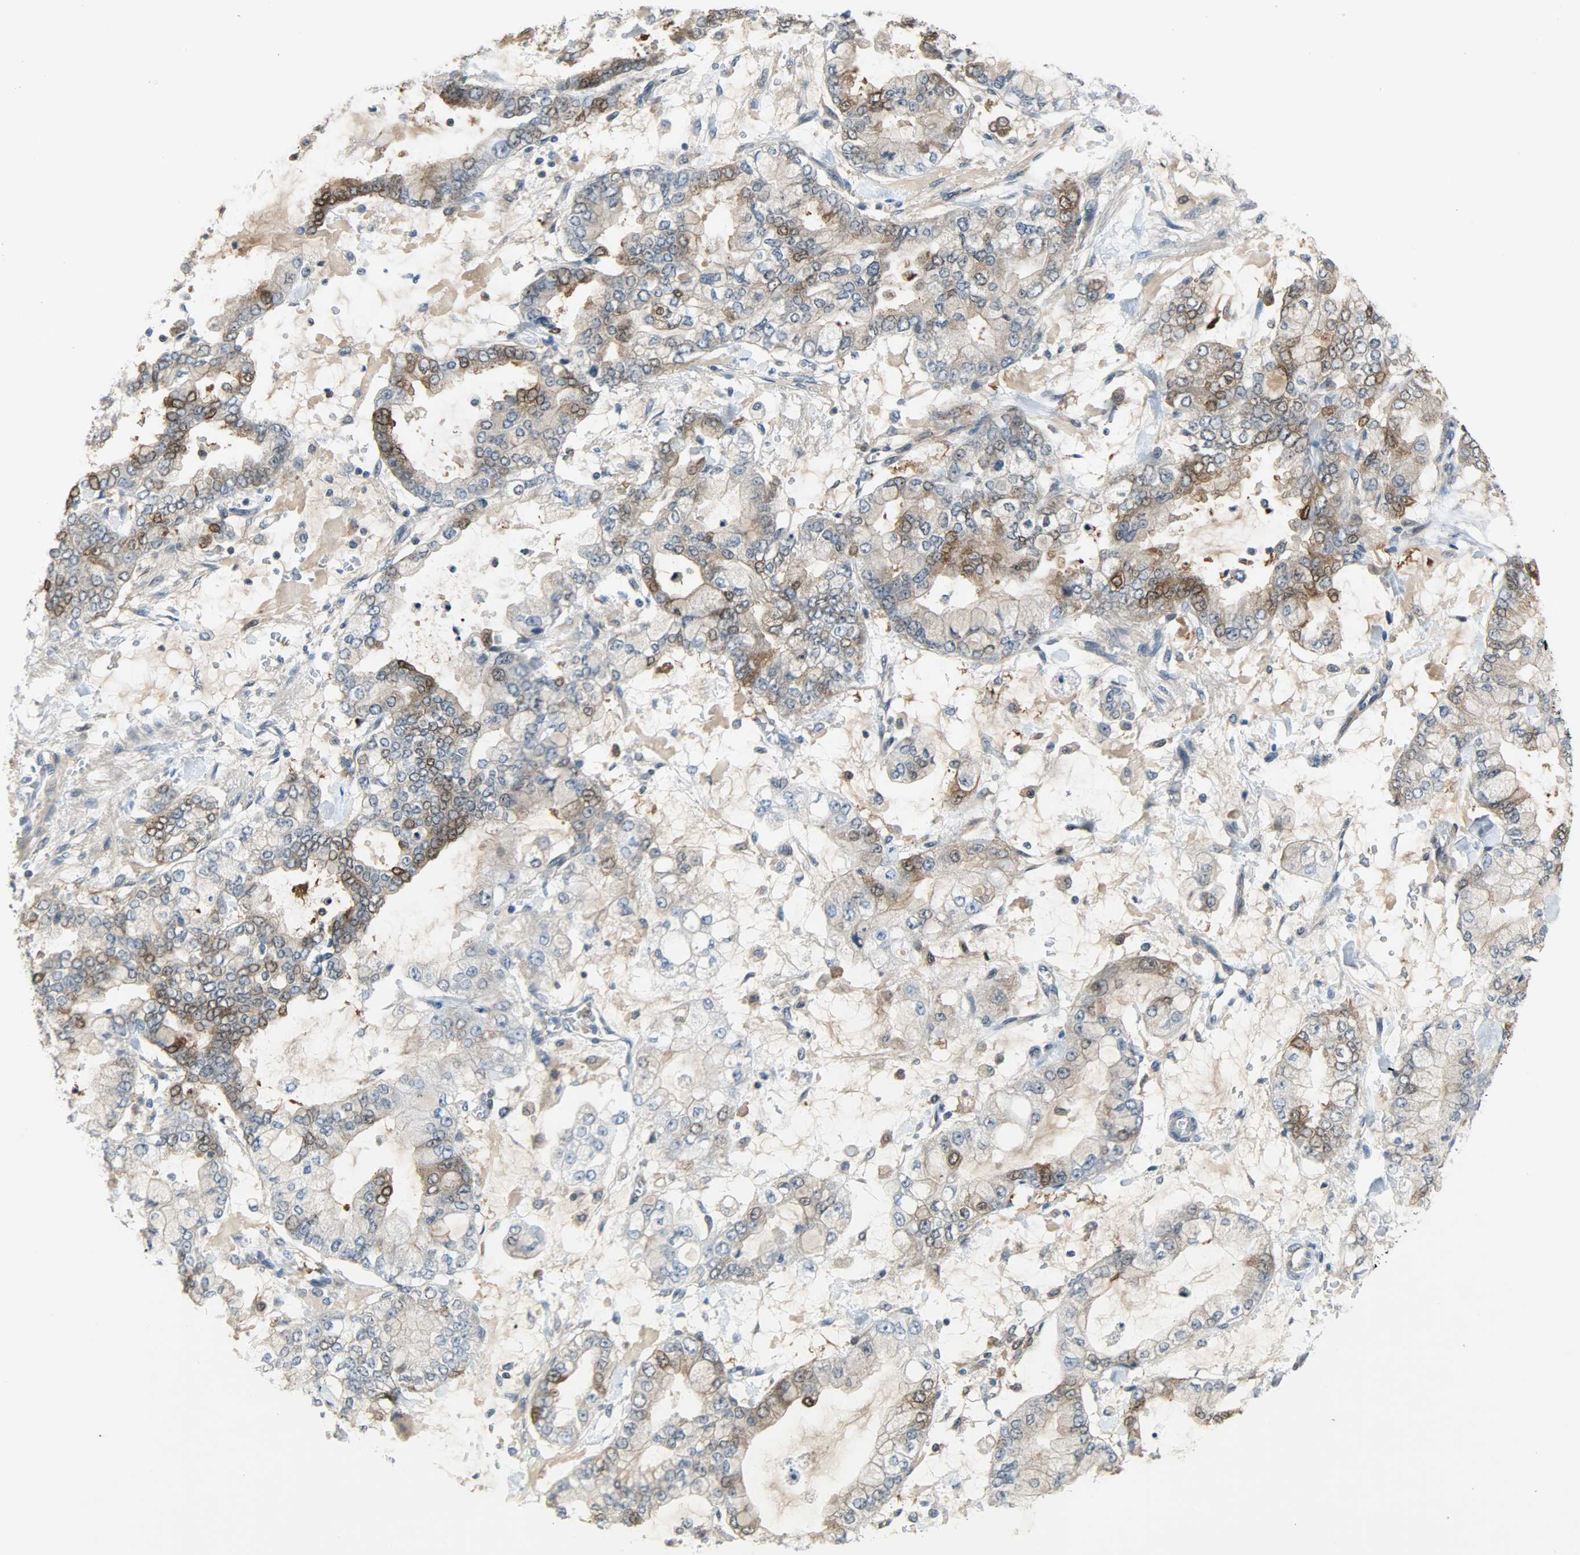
{"staining": {"intensity": "moderate", "quantity": "25%-75%", "location": "cytoplasmic/membranous,nuclear"}, "tissue": "stomach cancer", "cell_type": "Tumor cells", "image_type": "cancer", "snomed": [{"axis": "morphology", "description": "Normal tissue, NOS"}, {"axis": "morphology", "description": "Adenocarcinoma, NOS"}, {"axis": "topography", "description": "Stomach, upper"}, {"axis": "topography", "description": "Stomach"}], "caption": "The photomicrograph demonstrates staining of stomach adenocarcinoma, revealing moderate cytoplasmic/membranous and nuclear protein staining (brown color) within tumor cells. (DAB (3,3'-diaminobenzidine) IHC, brown staining for protein, blue staining for nuclei).", "gene": "EIF4EBP1", "patient": {"sex": "male", "age": 76}}